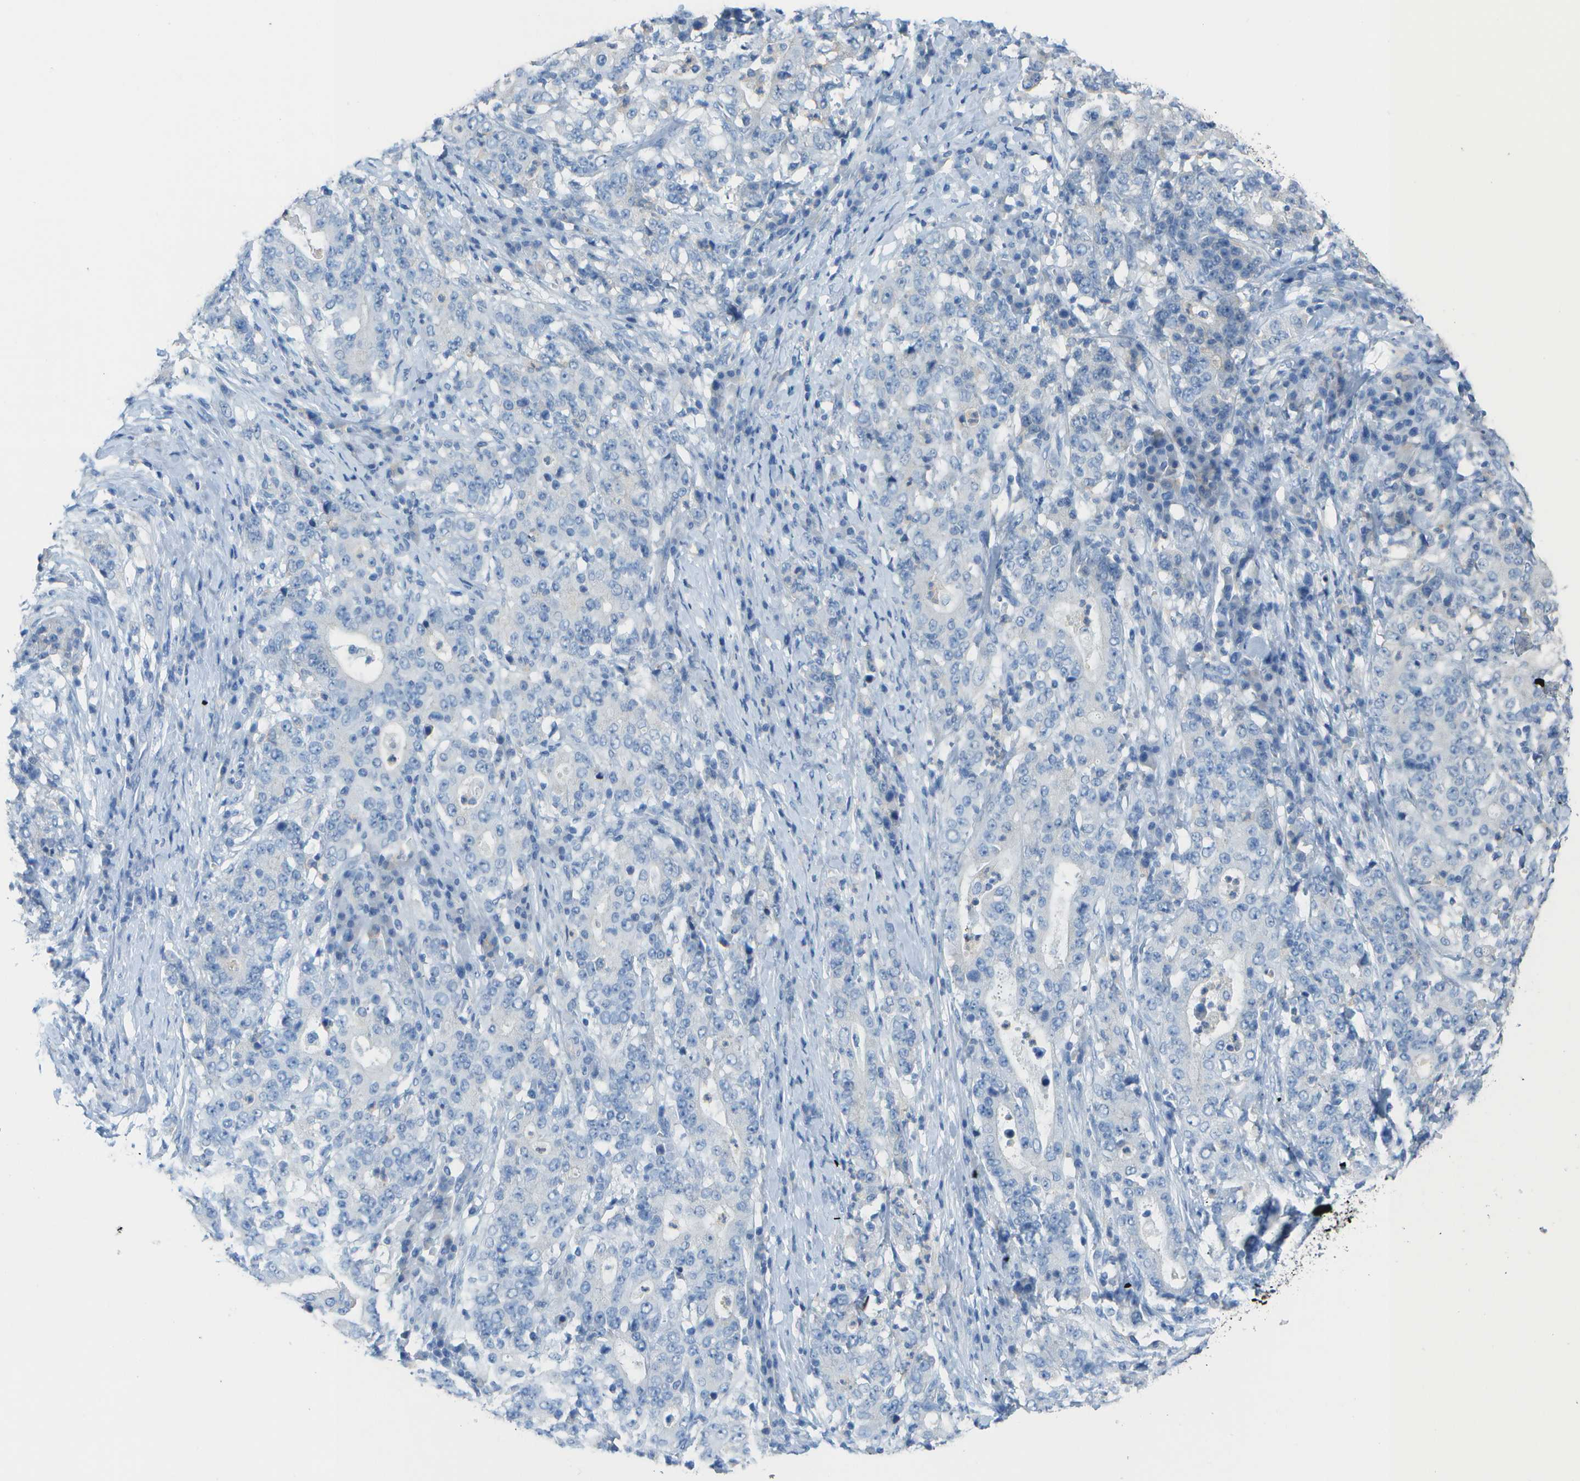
{"staining": {"intensity": "negative", "quantity": "none", "location": "none"}, "tissue": "stomach cancer", "cell_type": "Tumor cells", "image_type": "cancer", "snomed": [{"axis": "morphology", "description": "Normal tissue, NOS"}, {"axis": "morphology", "description": "Adenocarcinoma, NOS"}, {"axis": "topography", "description": "Stomach, upper"}, {"axis": "topography", "description": "Stomach"}], "caption": "A high-resolution image shows immunohistochemistry (IHC) staining of stomach cancer (adenocarcinoma), which reveals no significant expression in tumor cells.", "gene": "CD46", "patient": {"sex": "male", "age": 59}}